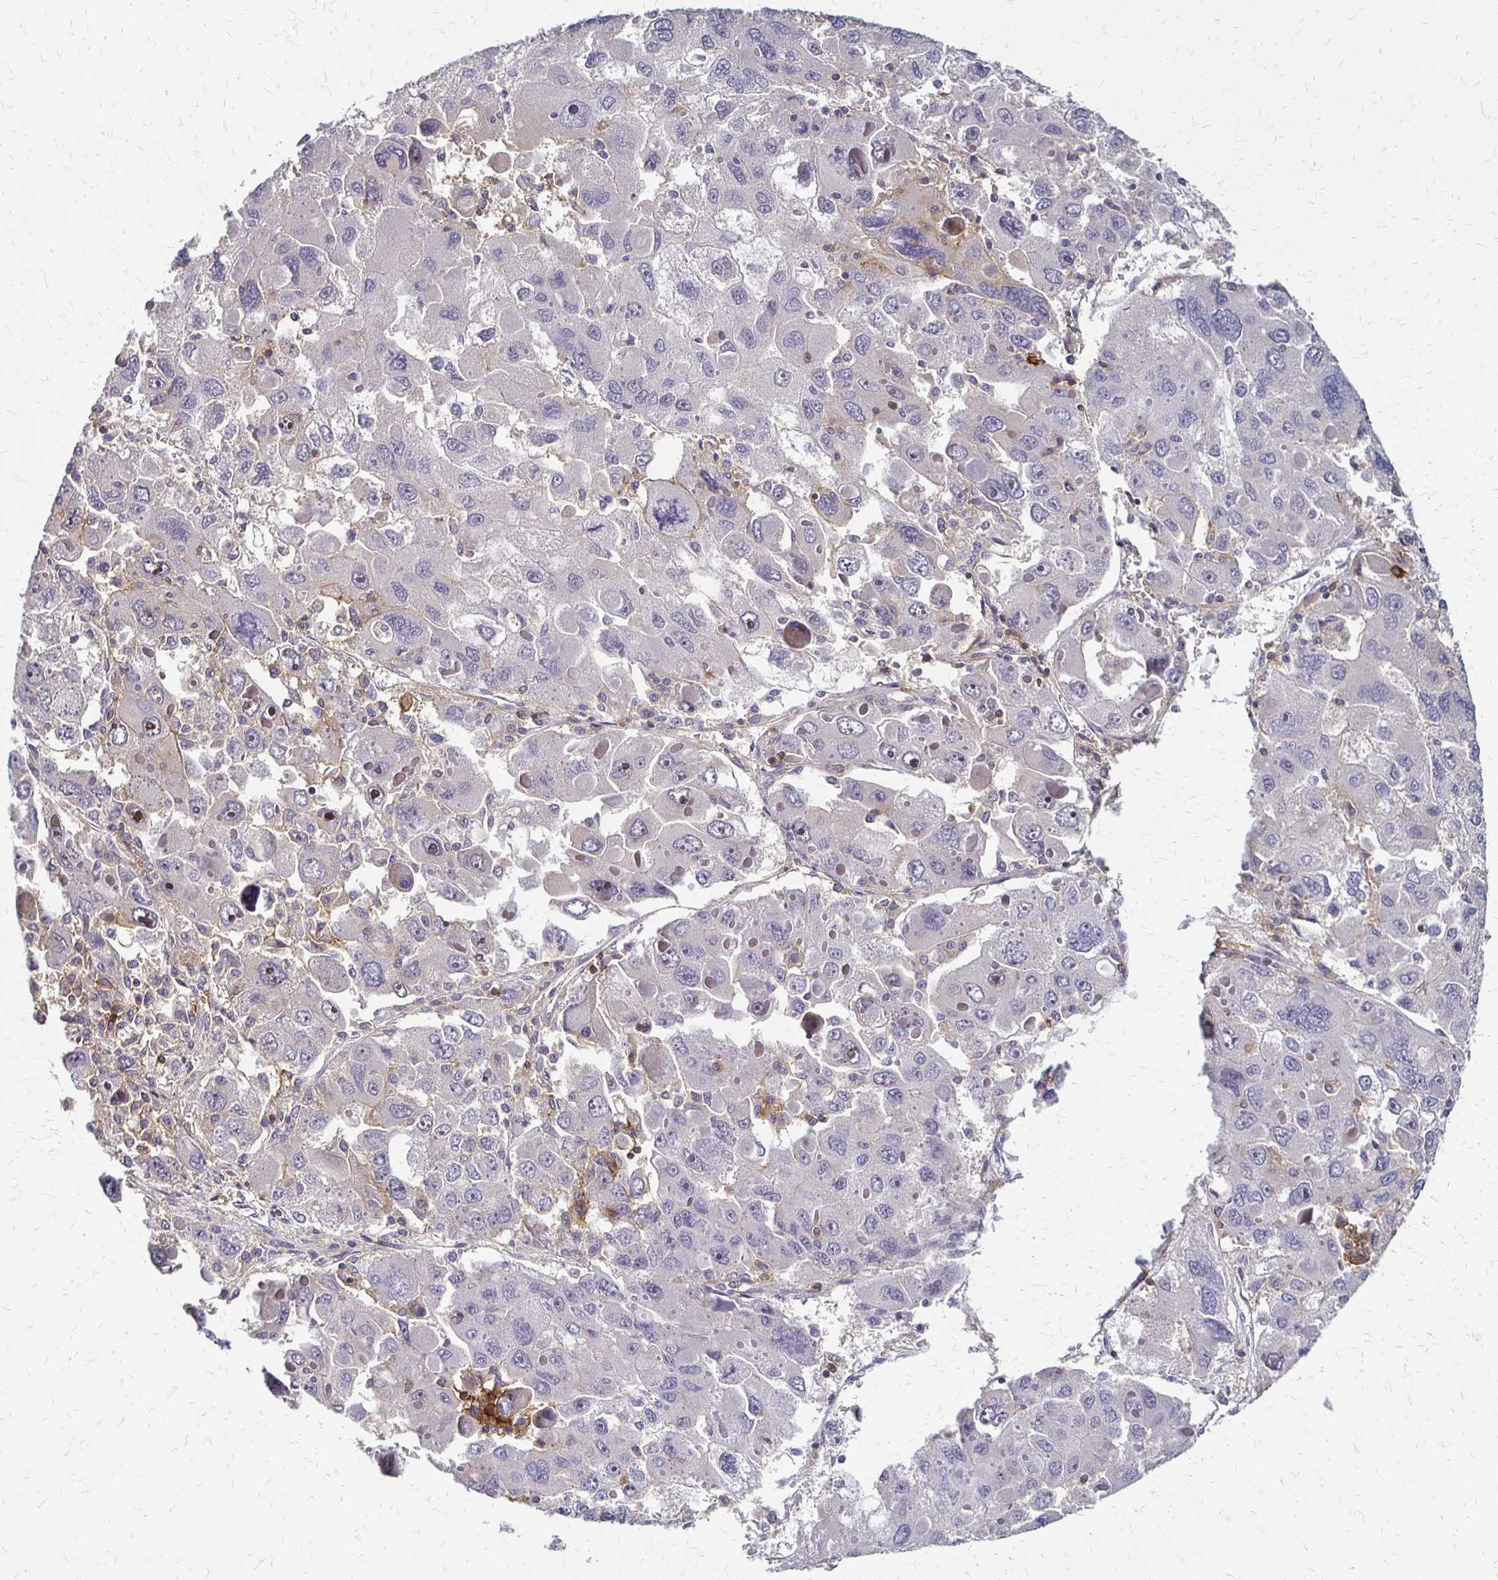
{"staining": {"intensity": "negative", "quantity": "none", "location": "none"}, "tissue": "liver cancer", "cell_type": "Tumor cells", "image_type": "cancer", "snomed": [{"axis": "morphology", "description": "Carcinoma, Hepatocellular, NOS"}, {"axis": "topography", "description": "Liver"}], "caption": "IHC micrograph of hepatocellular carcinoma (liver) stained for a protein (brown), which reveals no staining in tumor cells.", "gene": "SLC9A9", "patient": {"sex": "female", "age": 41}}